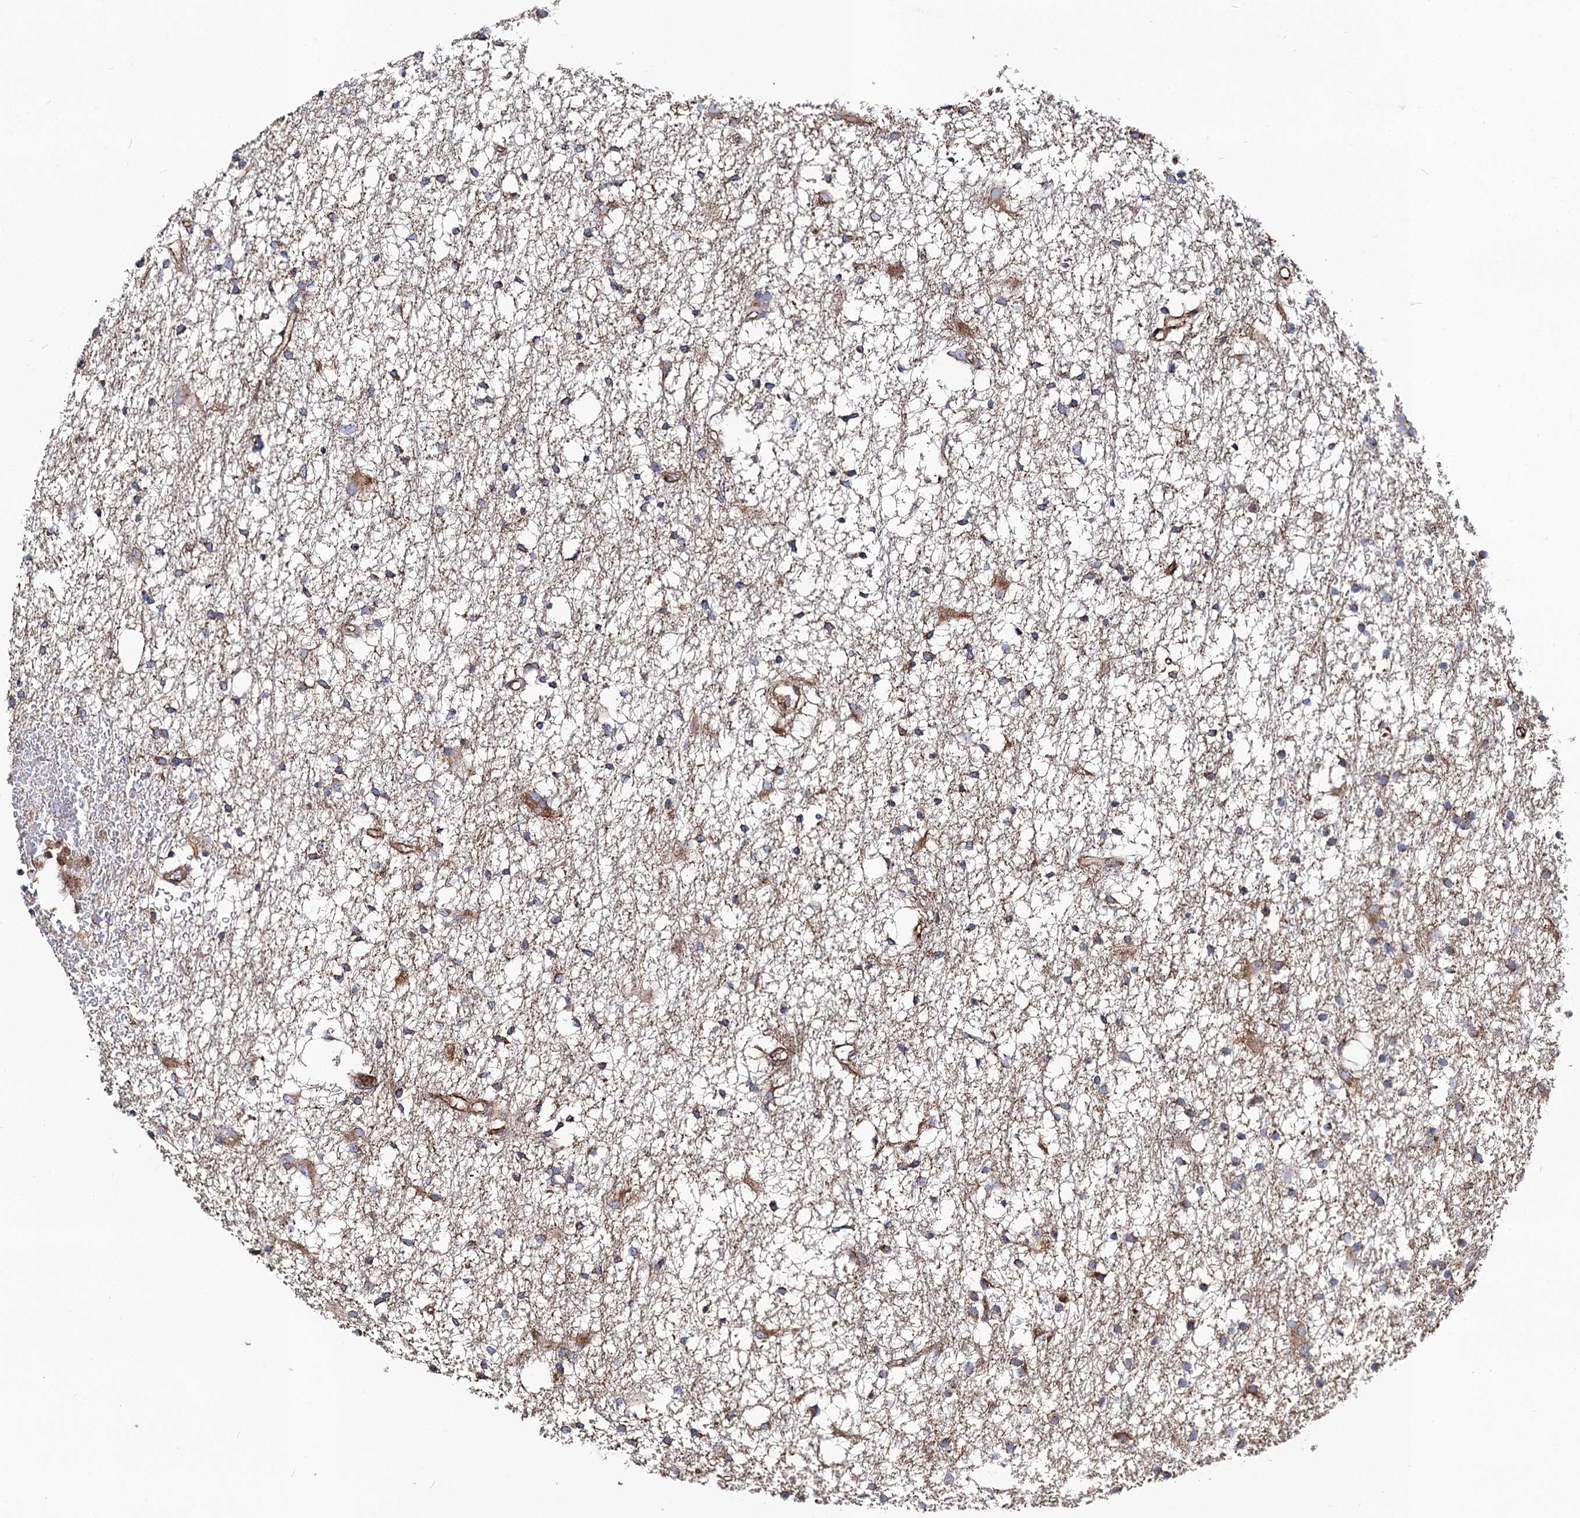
{"staining": {"intensity": "moderate", "quantity": "<25%", "location": "cytoplasmic/membranous"}, "tissue": "glioma", "cell_type": "Tumor cells", "image_type": "cancer", "snomed": [{"axis": "morphology", "description": "Glioma, malignant, High grade"}, {"axis": "topography", "description": "Brain"}], "caption": "Malignant high-grade glioma was stained to show a protein in brown. There is low levels of moderate cytoplasmic/membranous staining in about <25% of tumor cells.", "gene": "DYDC1", "patient": {"sex": "male", "age": 77}}